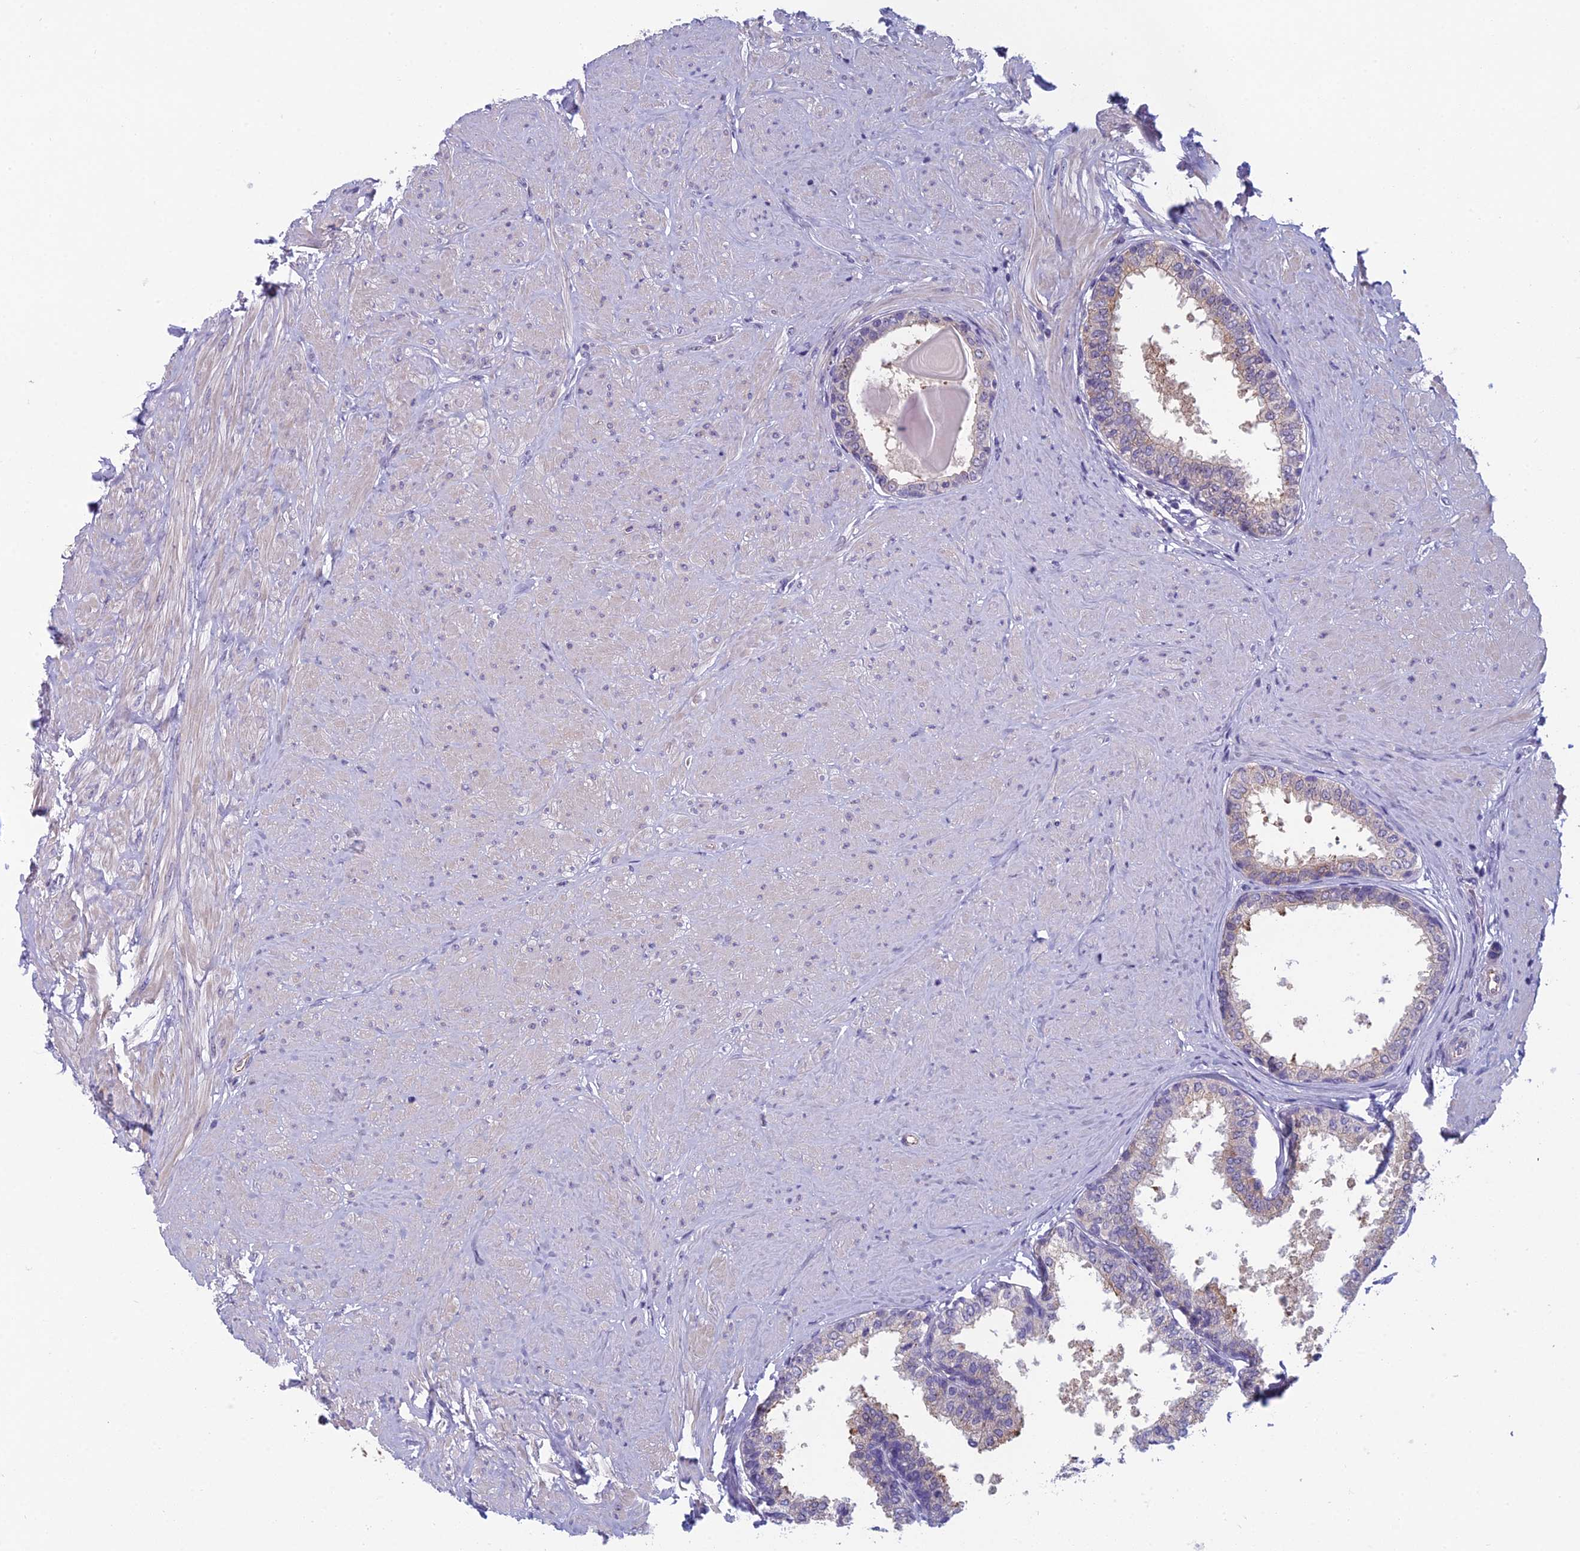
{"staining": {"intensity": "moderate", "quantity": "<25%", "location": "cytoplasmic/membranous"}, "tissue": "prostate", "cell_type": "Glandular cells", "image_type": "normal", "snomed": [{"axis": "morphology", "description": "Normal tissue, NOS"}, {"axis": "topography", "description": "Prostate"}], "caption": "Glandular cells reveal low levels of moderate cytoplasmic/membranous positivity in about <25% of cells in benign prostate.", "gene": "NOC2L", "patient": {"sex": "male", "age": 48}}